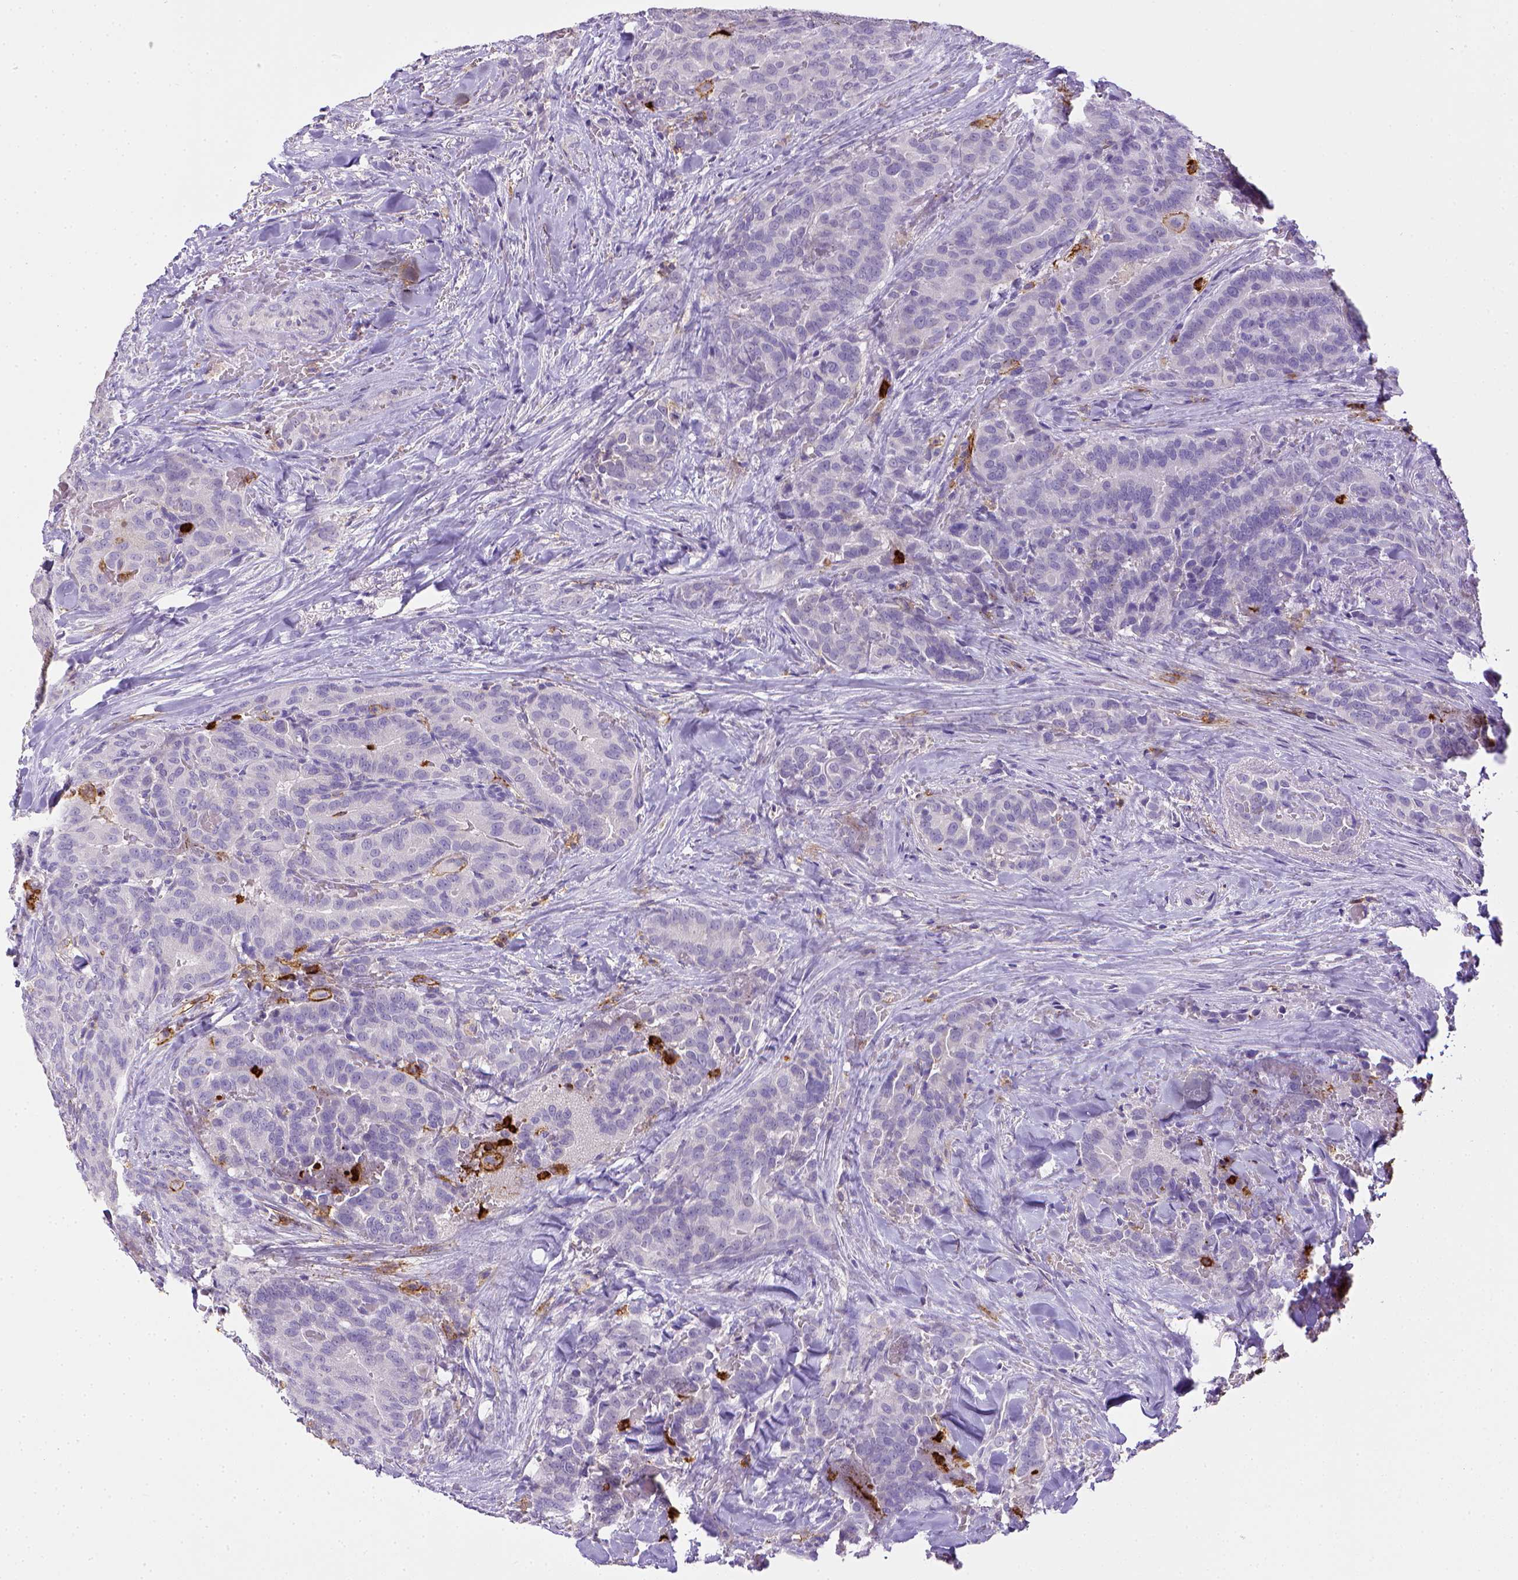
{"staining": {"intensity": "negative", "quantity": "none", "location": "none"}, "tissue": "thyroid cancer", "cell_type": "Tumor cells", "image_type": "cancer", "snomed": [{"axis": "morphology", "description": "Papillary adenocarcinoma, NOS"}, {"axis": "topography", "description": "Thyroid gland"}], "caption": "Papillary adenocarcinoma (thyroid) was stained to show a protein in brown. There is no significant staining in tumor cells.", "gene": "ITGAM", "patient": {"sex": "male", "age": 61}}